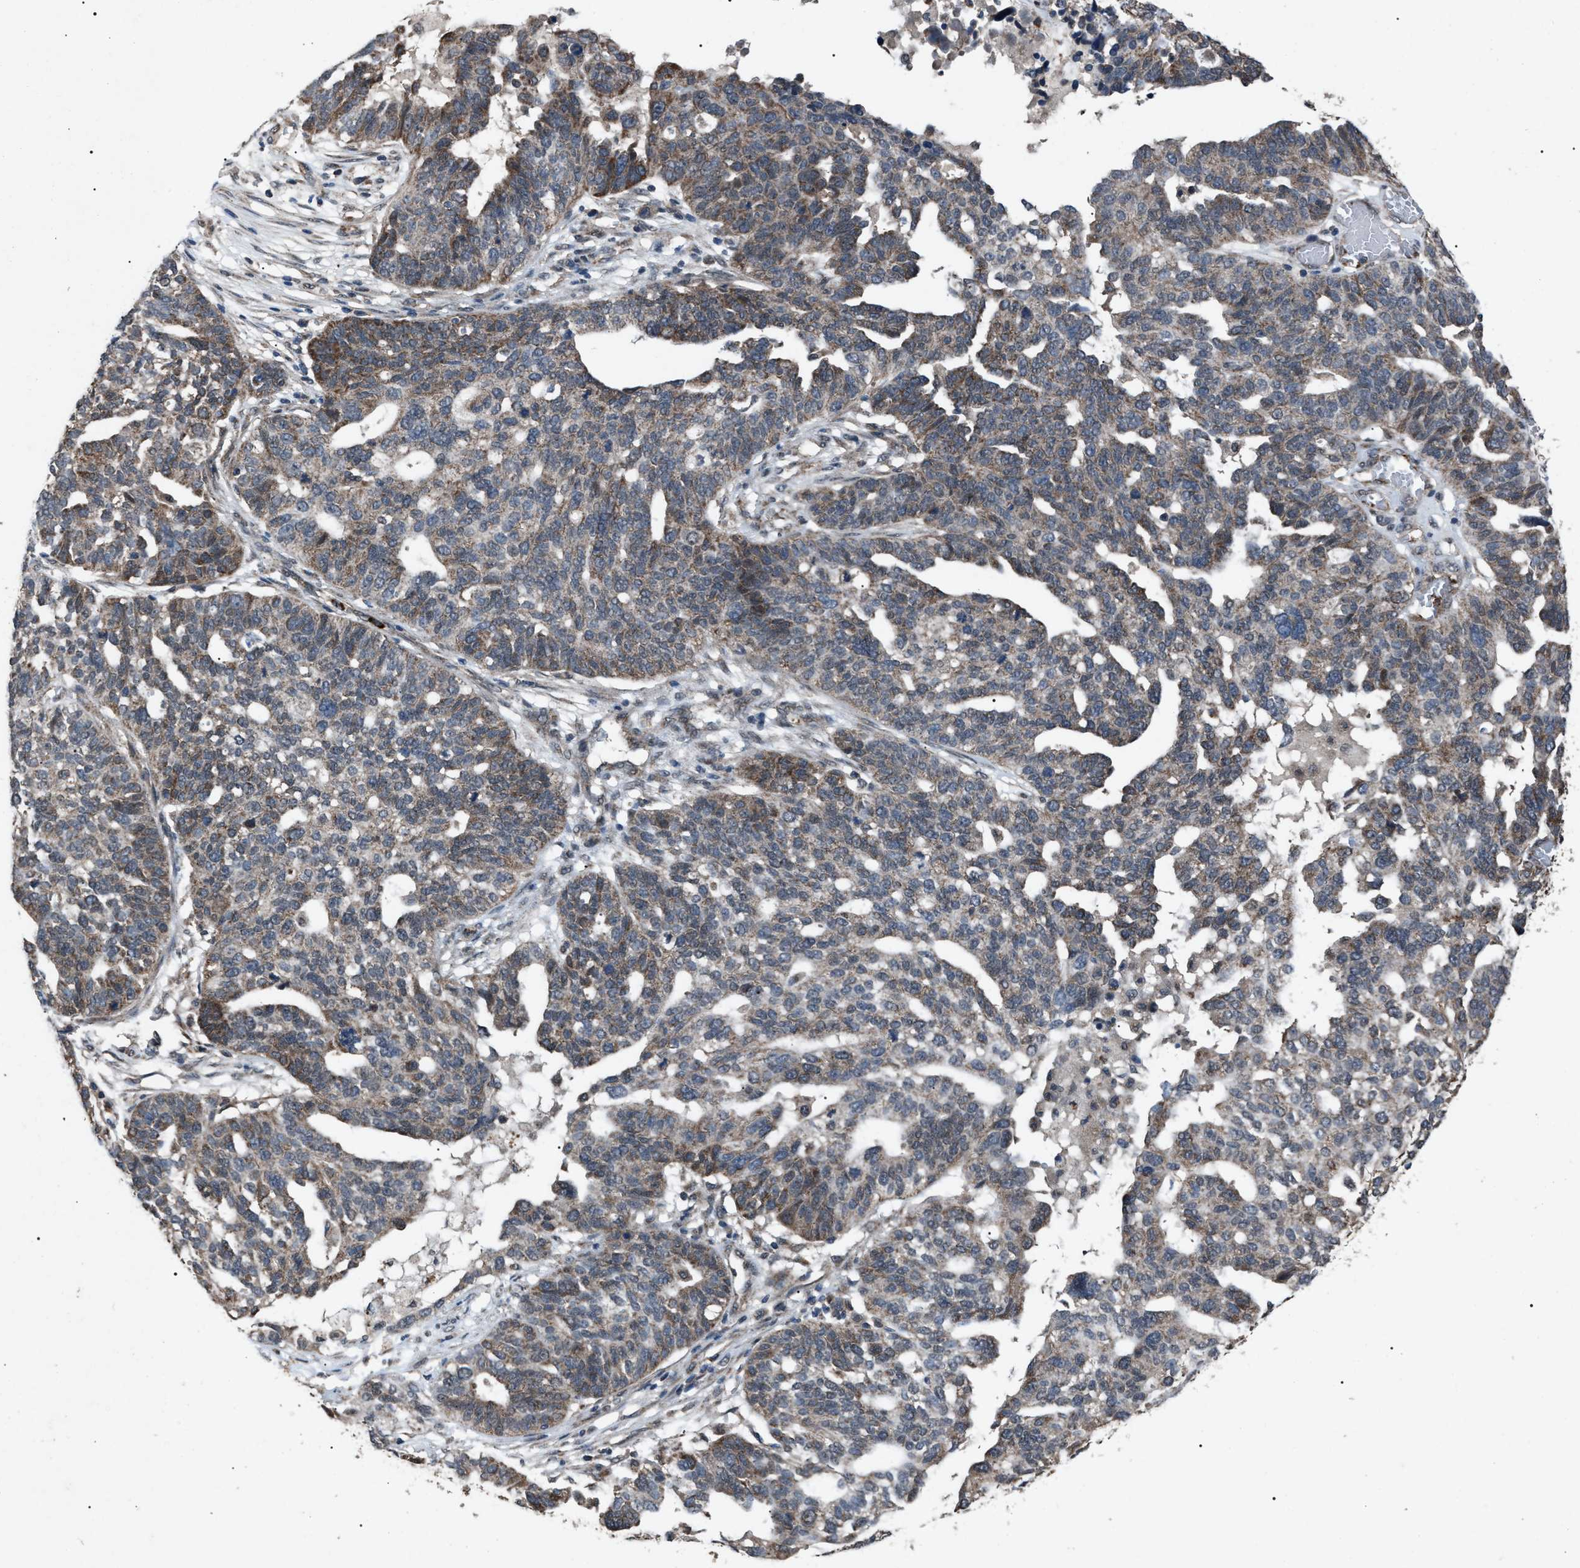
{"staining": {"intensity": "moderate", "quantity": "<25%", "location": "cytoplasmic/membranous"}, "tissue": "ovarian cancer", "cell_type": "Tumor cells", "image_type": "cancer", "snomed": [{"axis": "morphology", "description": "Cystadenocarcinoma, serous, NOS"}, {"axis": "topography", "description": "Ovary"}], "caption": "Moderate cytoplasmic/membranous positivity for a protein is identified in about <25% of tumor cells of ovarian serous cystadenocarcinoma using immunohistochemistry.", "gene": "ZFAND2A", "patient": {"sex": "female", "age": 59}}